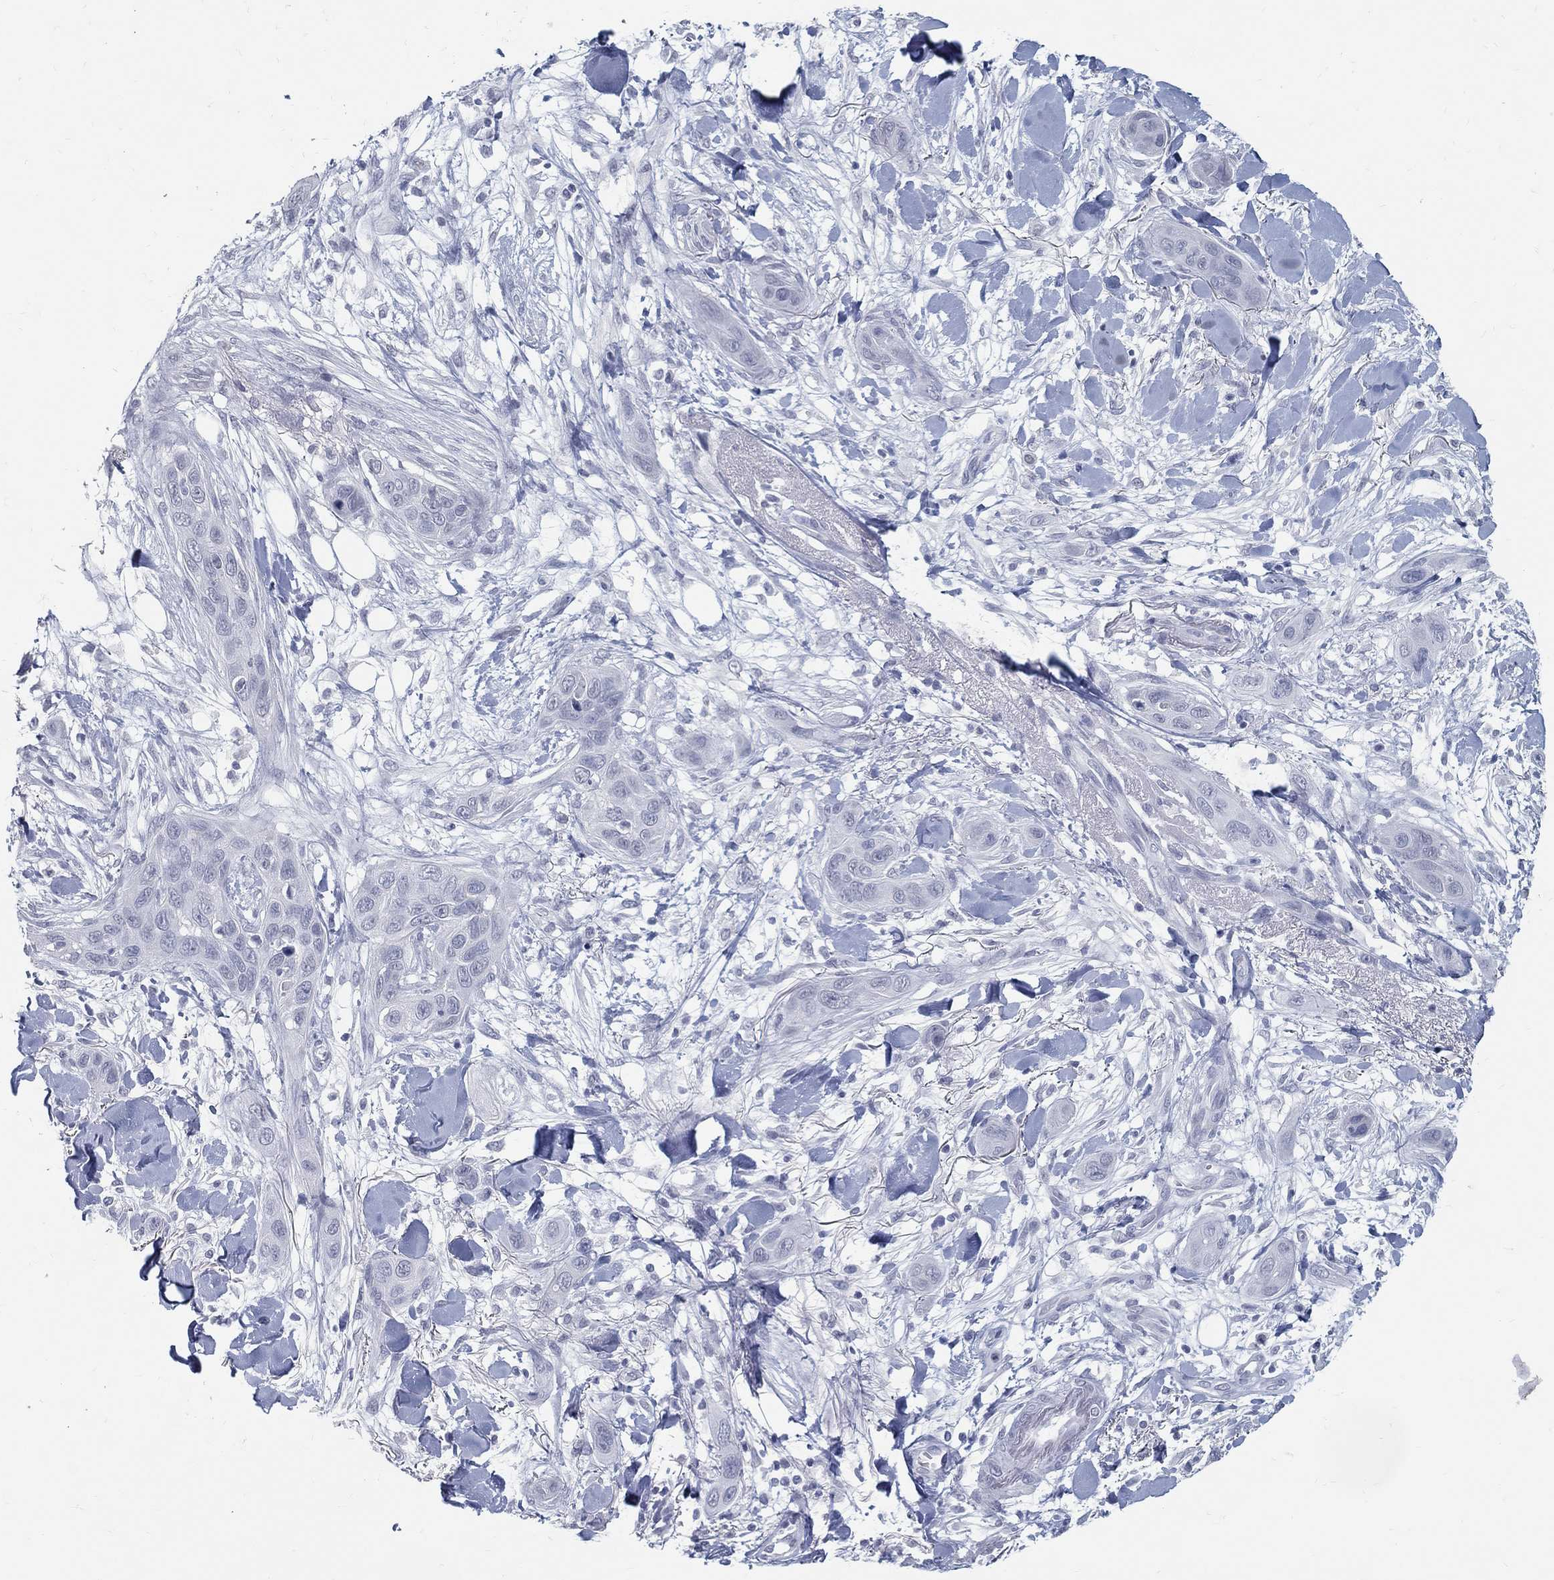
{"staining": {"intensity": "negative", "quantity": "none", "location": "none"}, "tissue": "skin cancer", "cell_type": "Tumor cells", "image_type": "cancer", "snomed": [{"axis": "morphology", "description": "Squamous cell carcinoma, NOS"}, {"axis": "topography", "description": "Skin"}], "caption": "High power microscopy image of an immunohistochemistry (IHC) photomicrograph of skin cancer, revealing no significant expression in tumor cells.", "gene": "ACE2", "patient": {"sex": "male", "age": 78}}